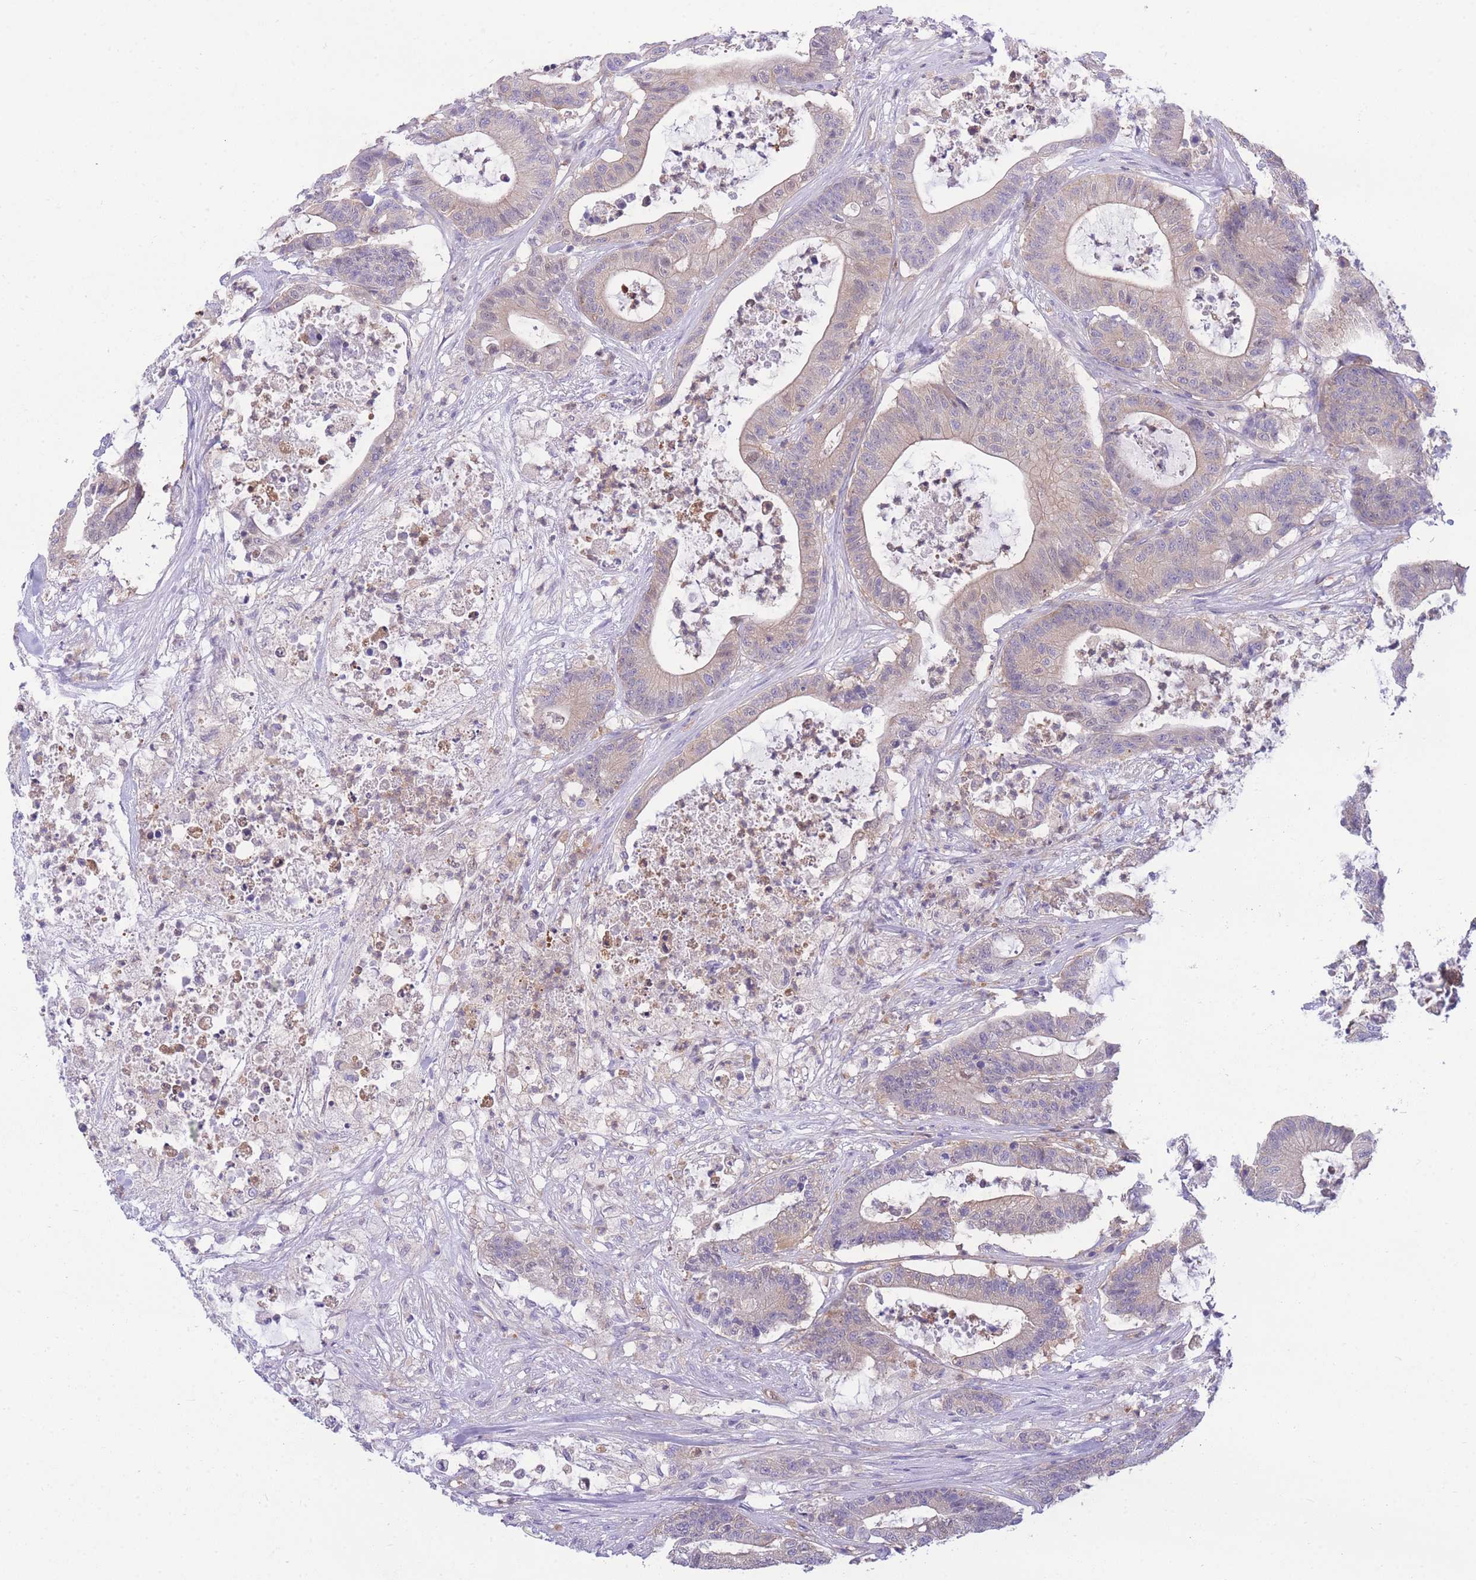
{"staining": {"intensity": "weak", "quantity": "<25%", "location": "cytoplasmic/membranous"}, "tissue": "colorectal cancer", "cell_type": "Tumor cells", "image_type": "cancer", "snomed": [{"axis": "morphology", "description": "Adenocarcinoma, NOS"}, {"axis": "topography", "description": "Colon"}], "caption": "An image of colorectal cancer stained for a protein shows no brown staining in tumor cells.", "gene": "NAMPT", "patient": {"sex": "female", "age": 84}}